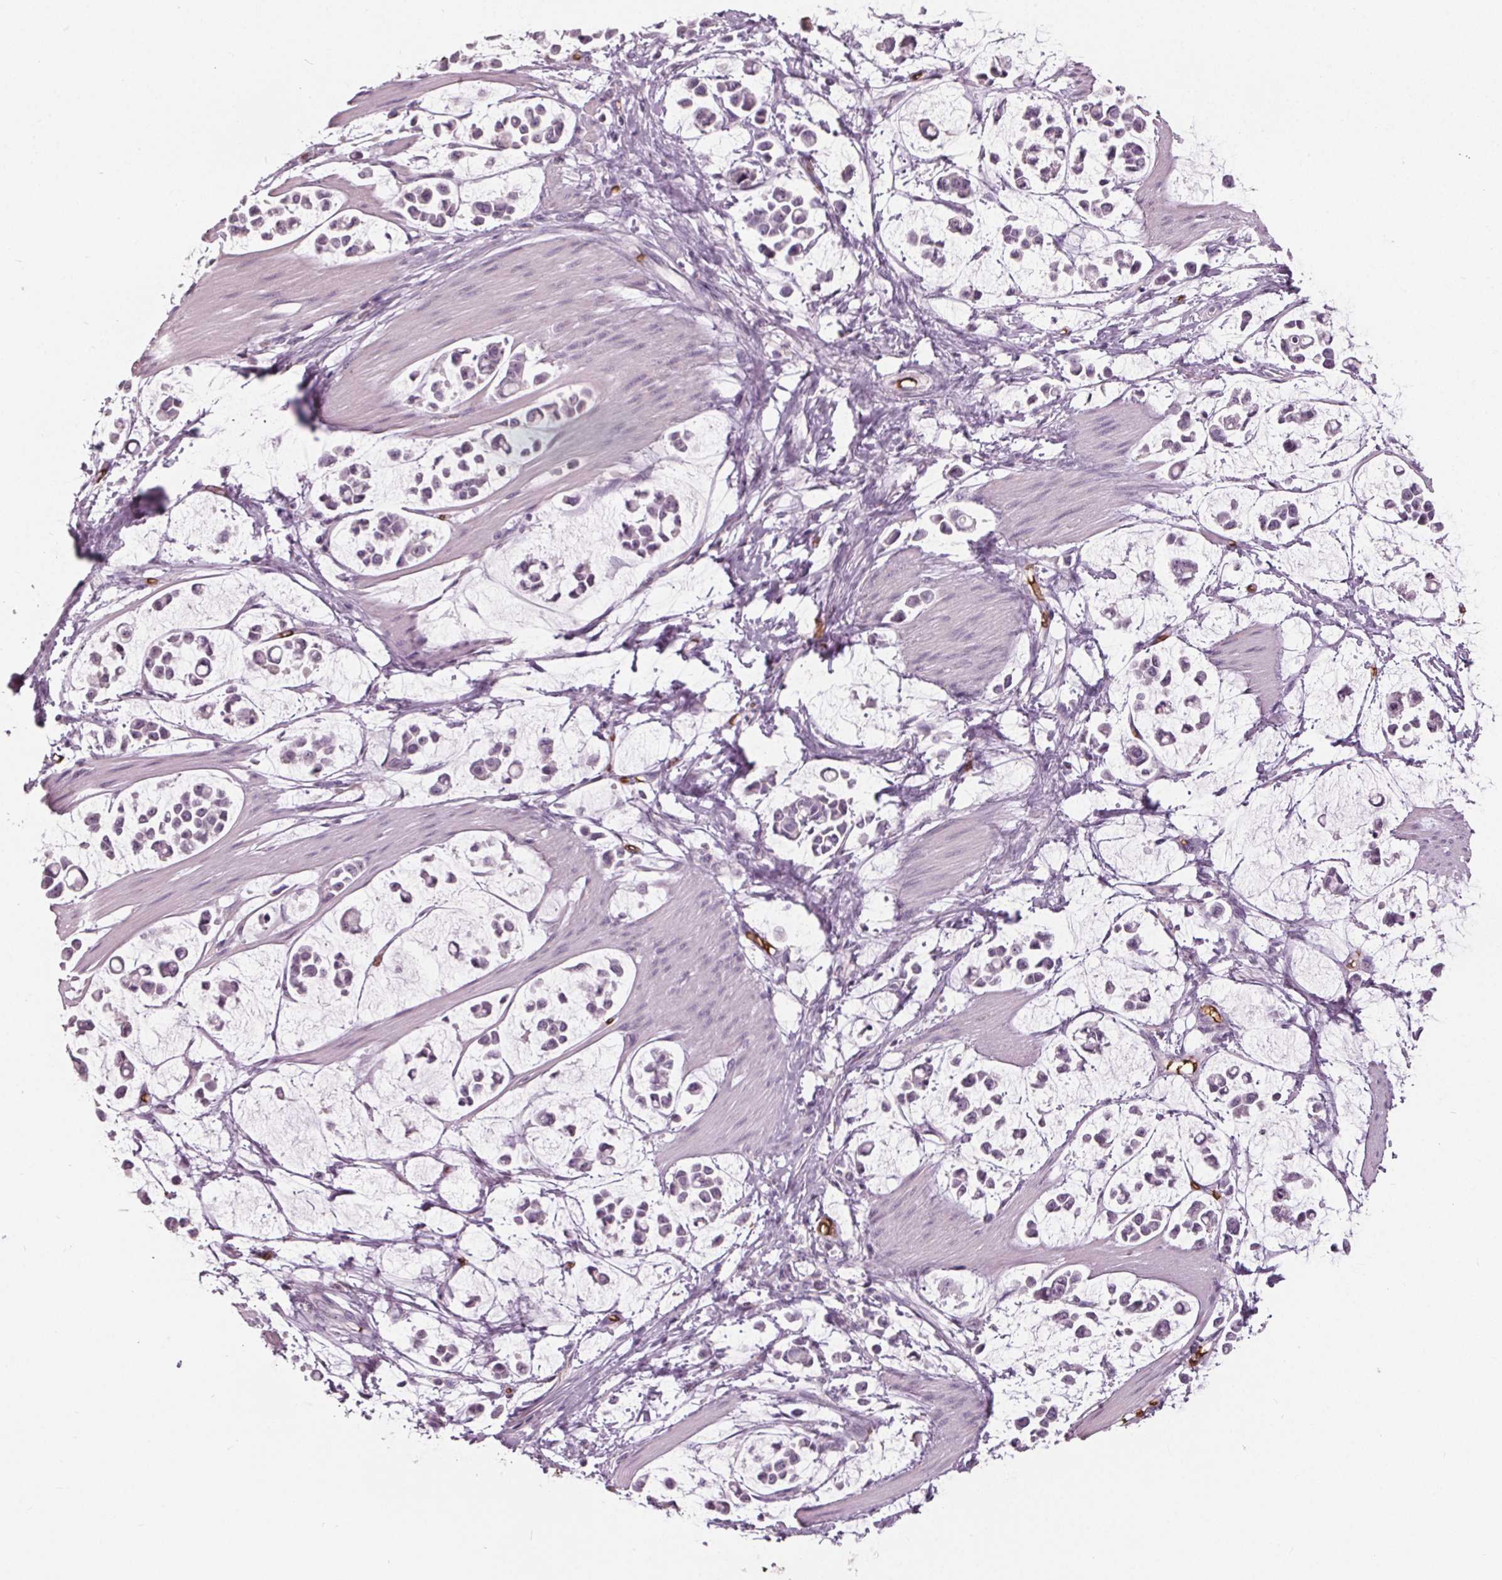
{"staining": {"intensity": "negative", "quantity": "none", "location": "none"}, "tissue": "stomach cancer", "cell_type": "Tumor cells", "image_type": "cancer", "snomed": [{"axis": "morphology", "description": "Adenocarcinoma, NOS"}, {"axis": "topography", "description": "Stomach"}], "caption": "Micrograph shows no protein positivity in tumor cells of adenocarcinoma (stomach) tissue.", "gene": "SLC4A1", "patient": {"sex": "male", "age": 82}}